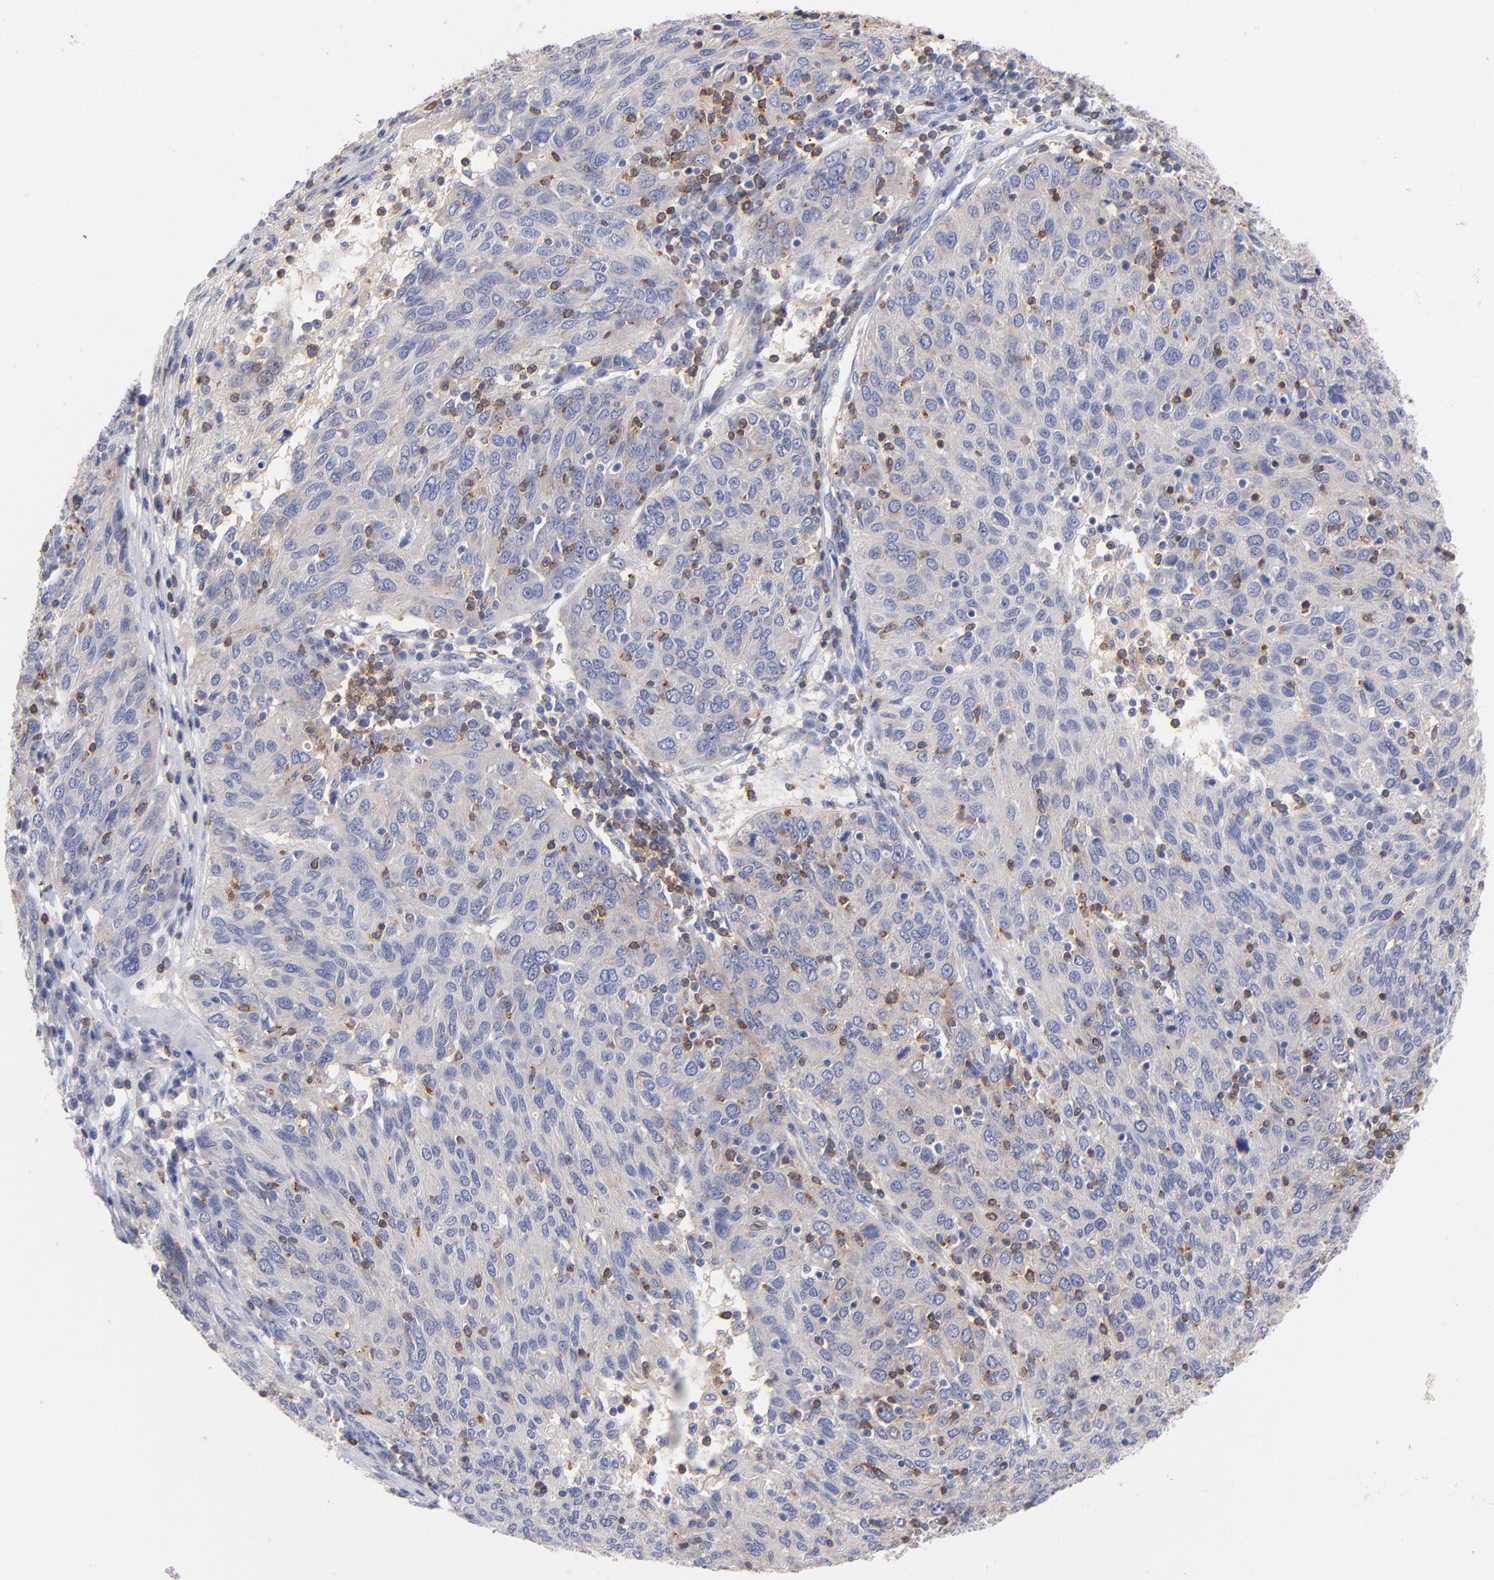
{"staining": {"intensity": "weak", "quantity": "<25%", "location": "cytoplasmic/membranous"}, "tissue": "ovarian cancer", "cell_type": "Tumor cells", "image_type": "cancer", "snomed": [{"axis": "morphology", "description": "Carcinoma, endometroid"}, {"axis": "topography", "description": "Ovary"}], "caption": "Immunohistochemistry (IHC) micrograph of neoplastic tissue: human ovarian cancer (endometroid carcinoma) stained with DAB (3,3'-diaminobenzidine) exhibits no significant protein staining in tumor cells.", "gene": "KREMEN2", "patient": {"sex": "female", "age": 50}}